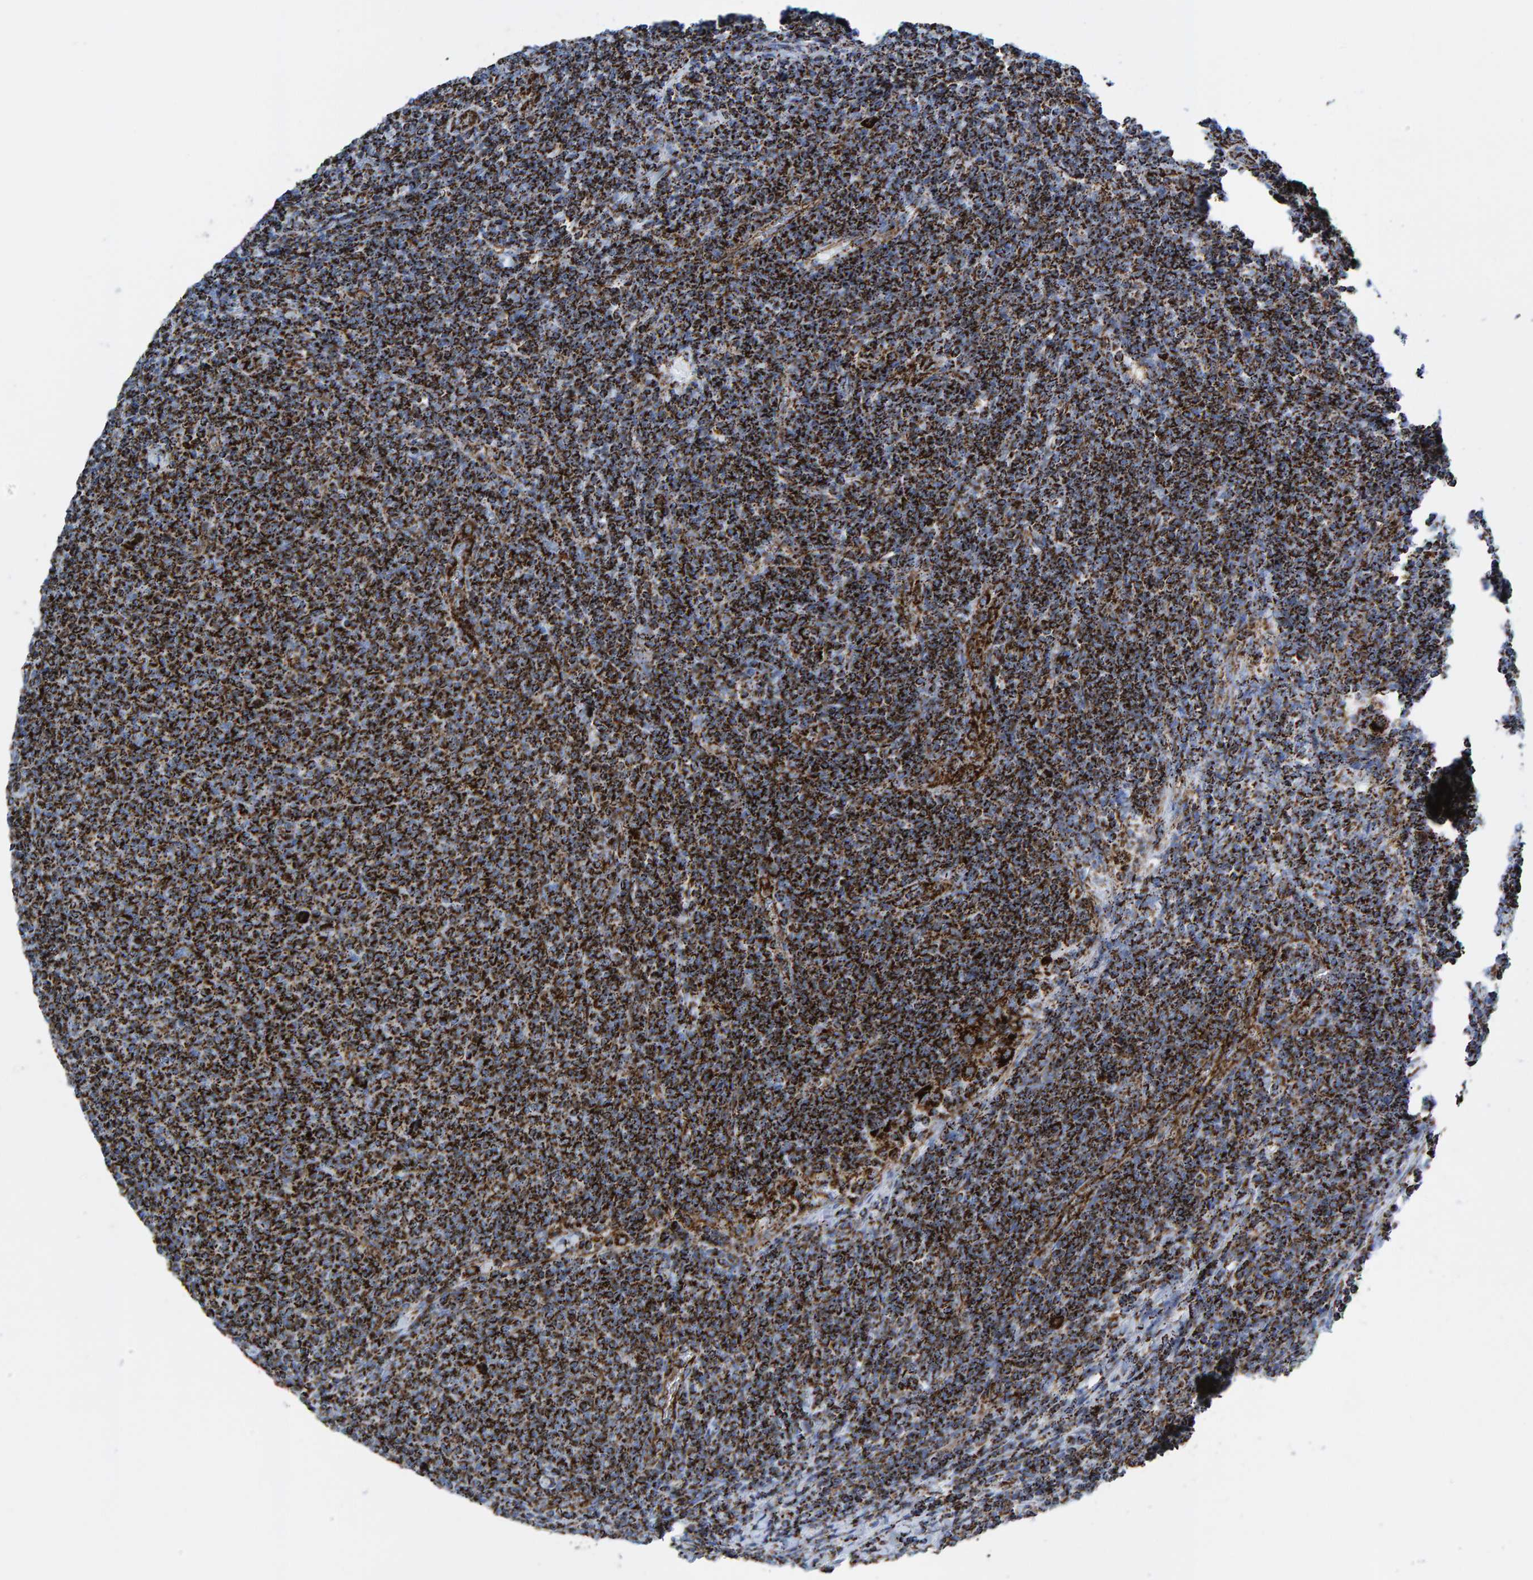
{"staining": {"intensity": "strong", "quantity": ">75%", "location": "cytoplasmic/membranous"}, "tissue": "lymphoma", "cell_type": "Tumor cells", "image_type": "cancer", "snomed": [{"axis": "morphology", "description": "Malignant lymphoma, non-Hodgkin's type, Low grade"}, {"axis": "topography", "description": "Lymph node"}], "caption": "Protein analysis of lymphoma tissue exhibits strong cytoplasmic/membranous positivity in approximately >75% of tumor cells.", "gene": "ENSG00000262660", "patient": {"sex": "male", "age": 66}}